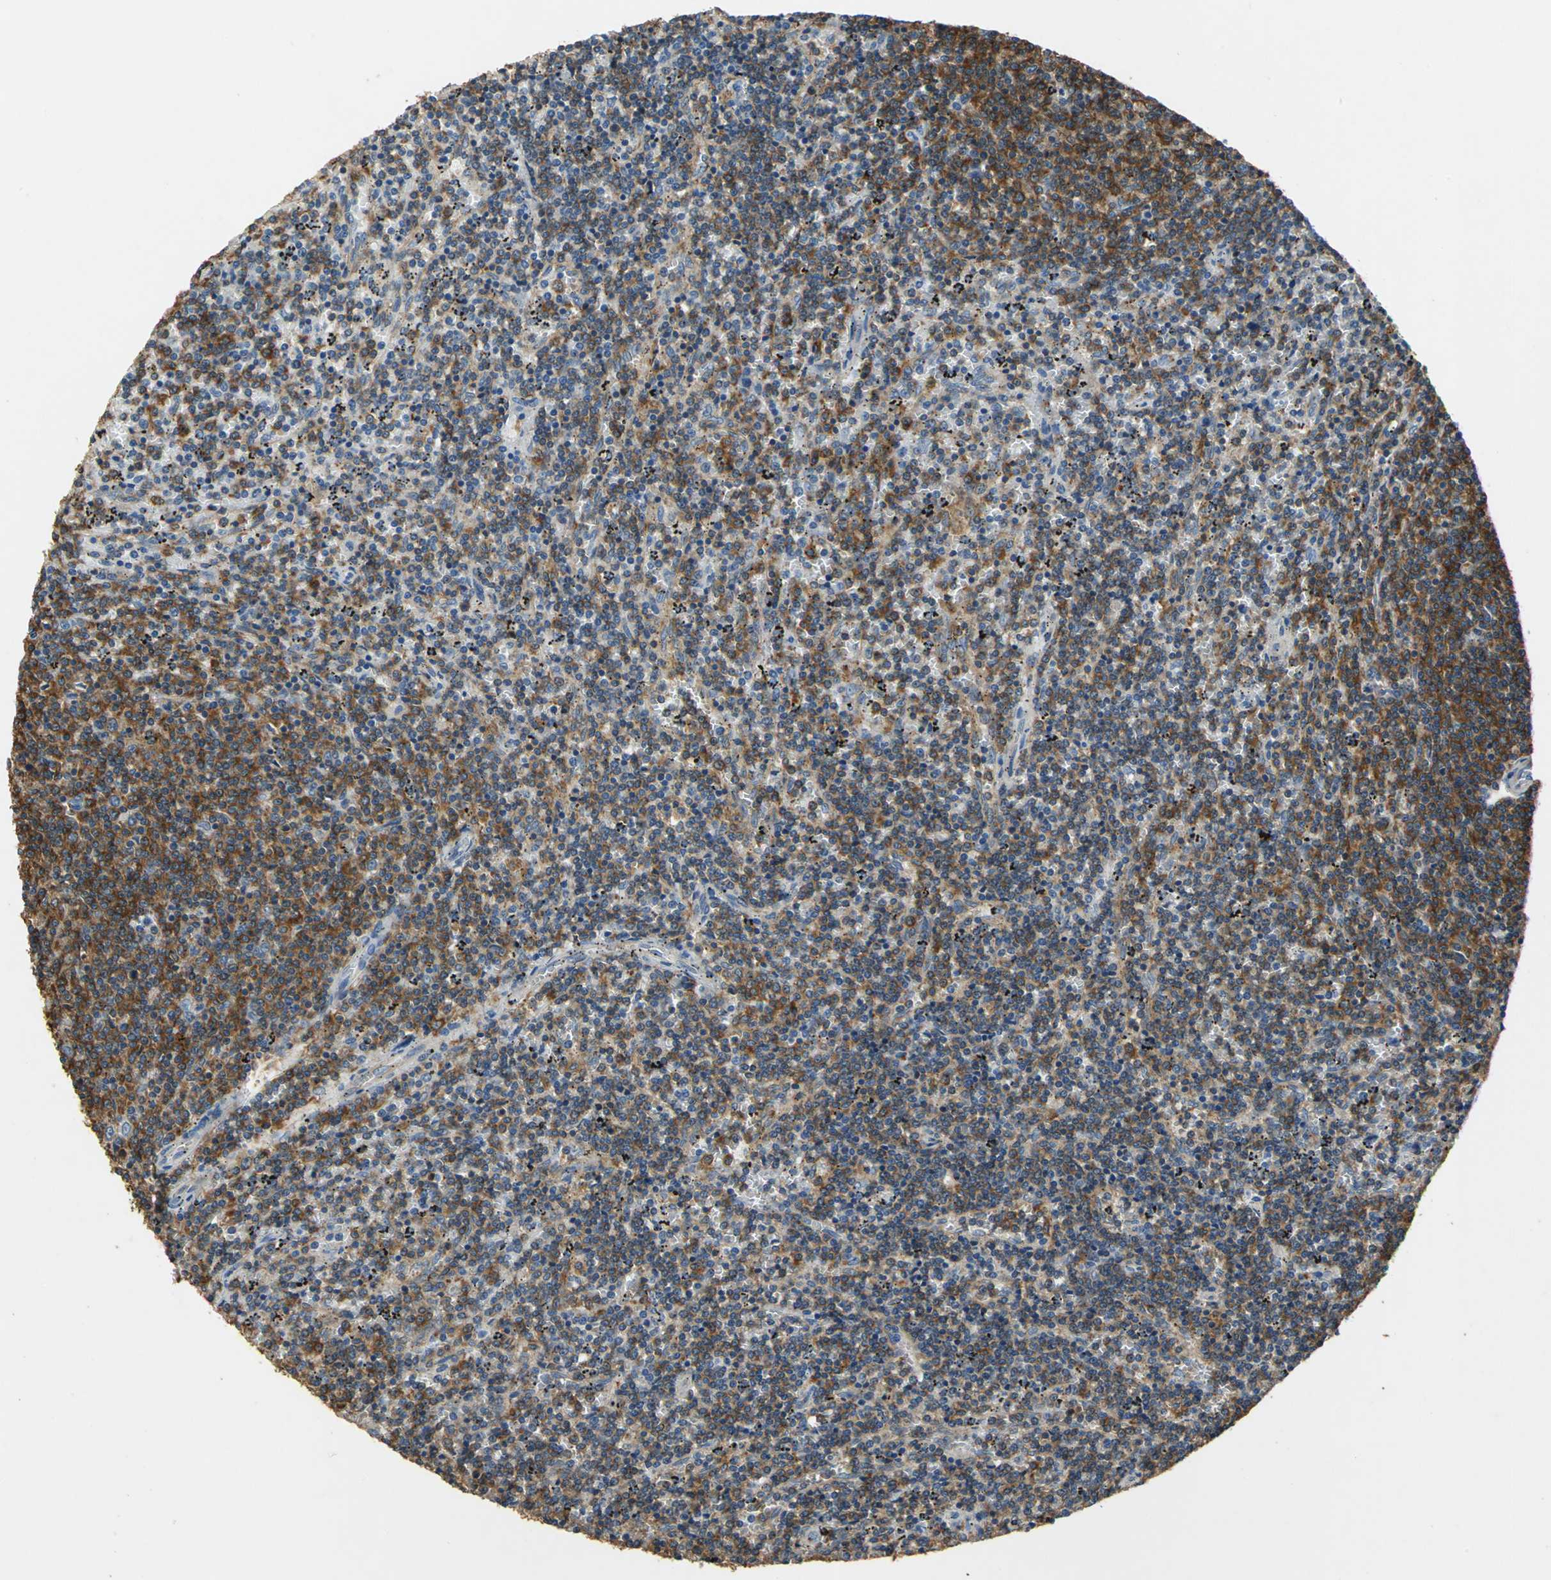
{"staining": {"intensity": "strong", "quantity": ">75%", "location": "cytoplasmic/membranous"}, "tissue": "lymphoma", "cell_type": "Tumor cells", "image_type": "cancer", "snomed": [{"axis": "morphology", "description": "Malignant lymphoma, non-Hodgkin's type, Low grade"}, {"axis": "topography", "description": "Spleen"}], "caption": "Lymphoma stained with IHC demonstrates strong cytoplasmic/membranous expression in about >75% of tumor cells.", "gene": "DDX3Y", "patient": {"sex": "female", "age": 50}}